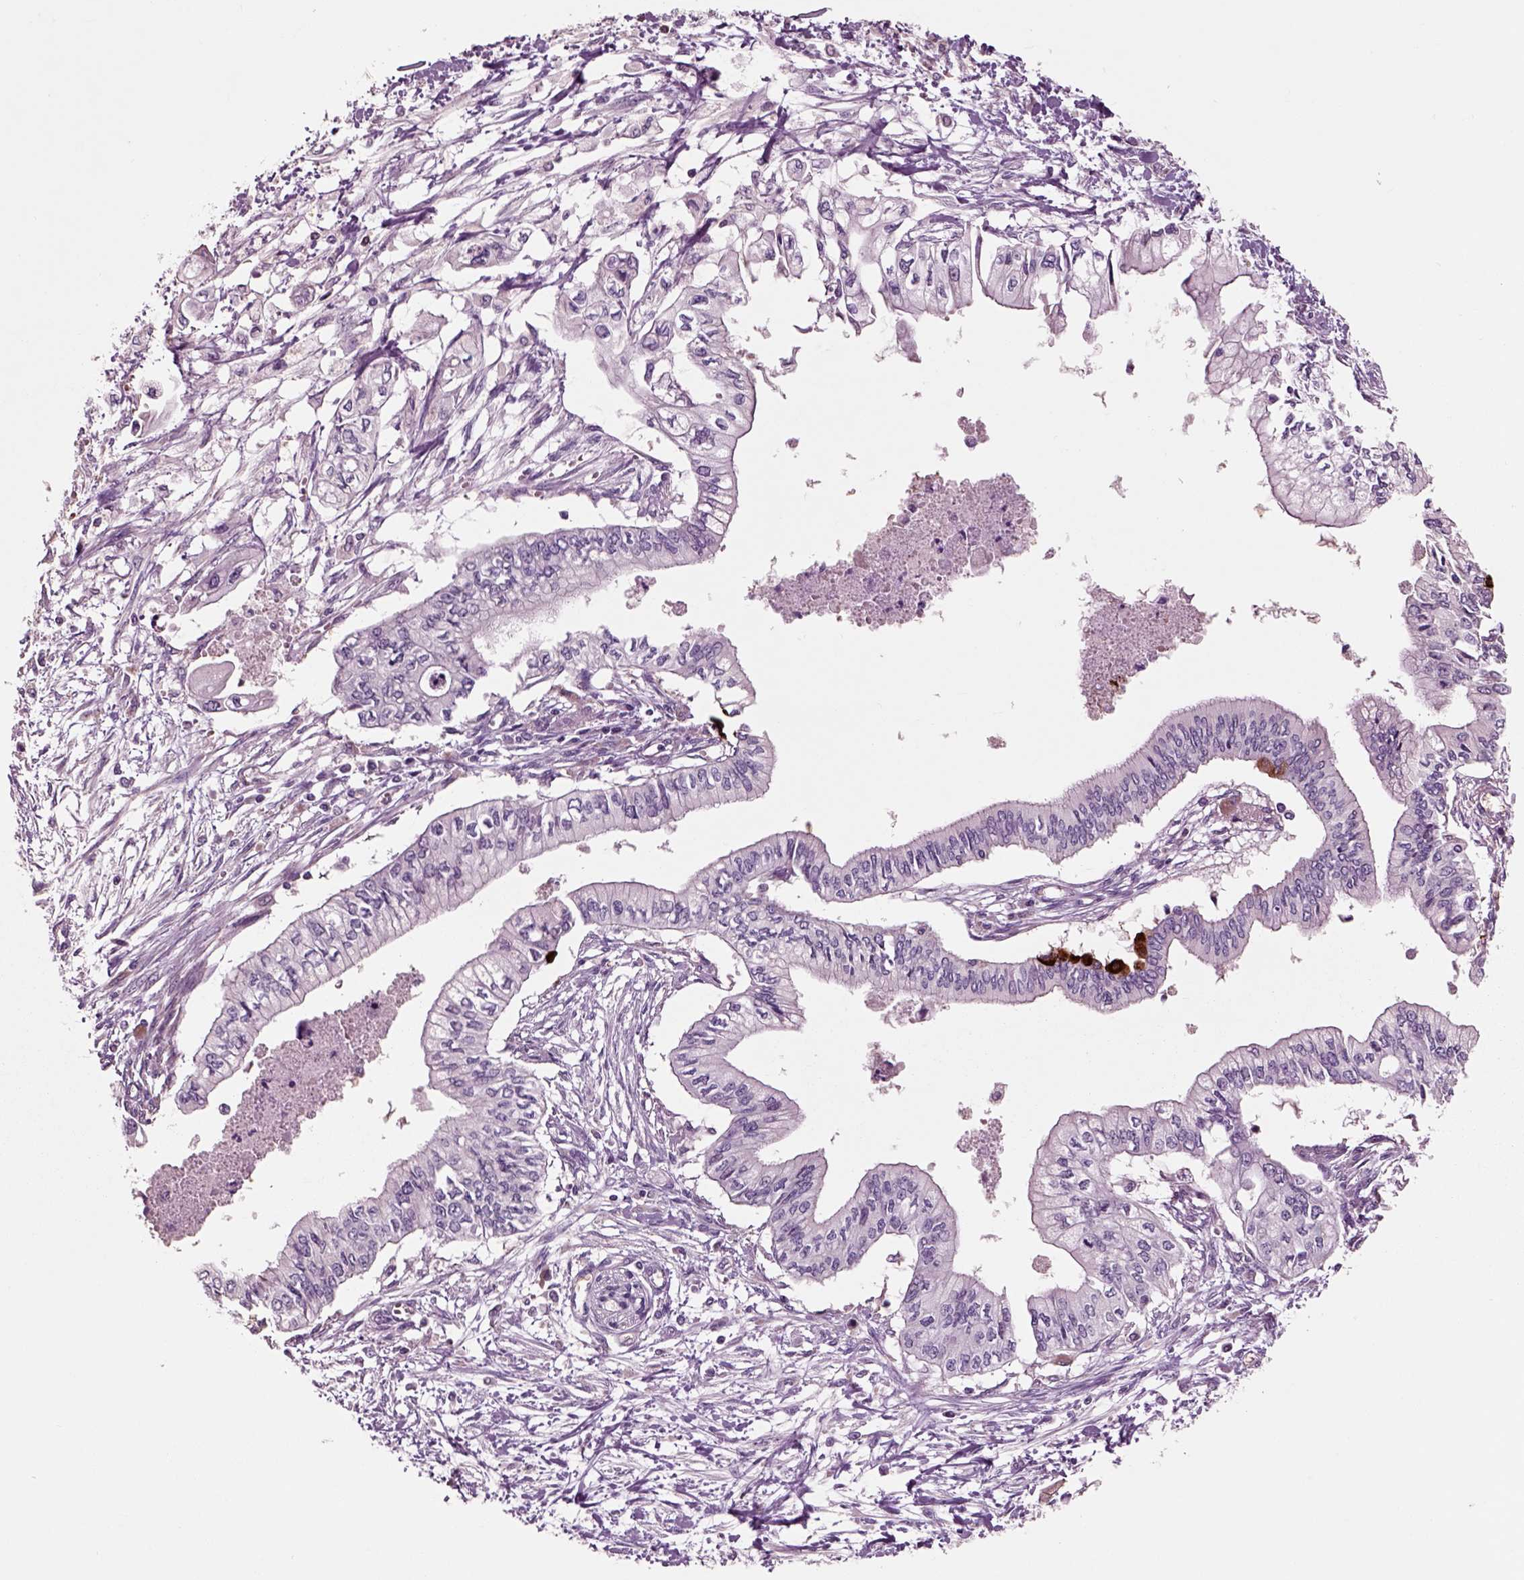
{"staining": {"intensity": "negative", "quantity": "none", "location": "none"}, "tissue": "pancreatic cancer", "cell_type": "Tumor cells", "image_type": "cancer", "snomed": [{"axis": "morphology", "description": "Adenocarcinoma, NOS"}, {"axis": "topography", "description": "Pancreas"}], "caption": "Immunohistochemistry micrograph of neoplastic tissue: adenocarcinoma (pancreatic) stained with DAB (3,3'-diaminobenzidine) demonstrates no significant protein positivity in tumor cells.", "gene": "CHGB", "patient": {"sex": "female", "age": 61}}